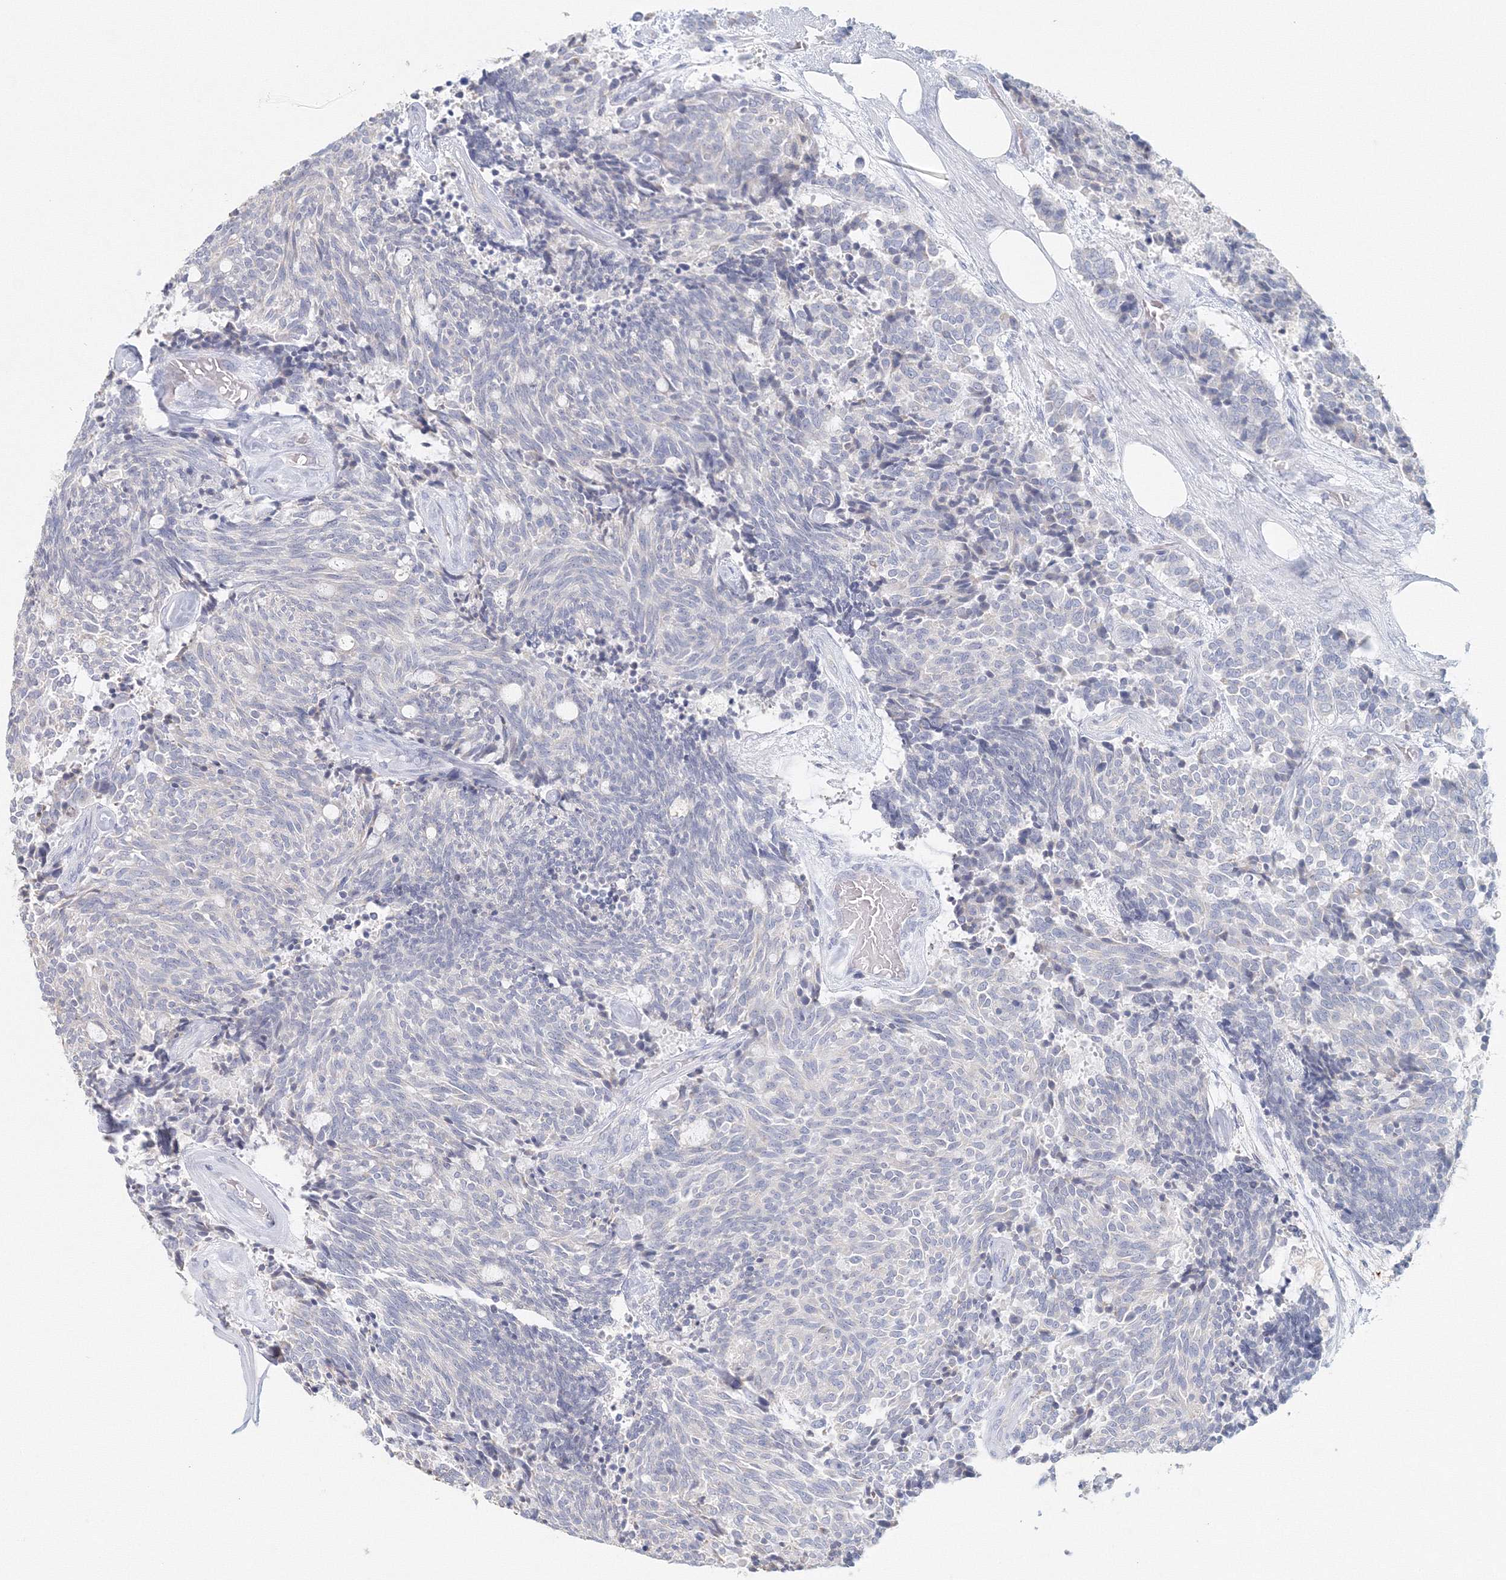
{"staining": {"intensity": "negative", "quantity": "none", "location": "none"}, "tissue": "carcinoid", "cell_type": "Tumor cells", "image_type": "cancer", "snomed": [{"axis": "morphology", "description": "Carcinoid, malignant, NOS"}, {"axis": "topography", "description": "Pancreas"}], "caption": "The image demonstrates no staining of tumor cells in carcinoid (malignant).", "gene": "VSIG1", "patient": {"sex": "female", "age": 54}}